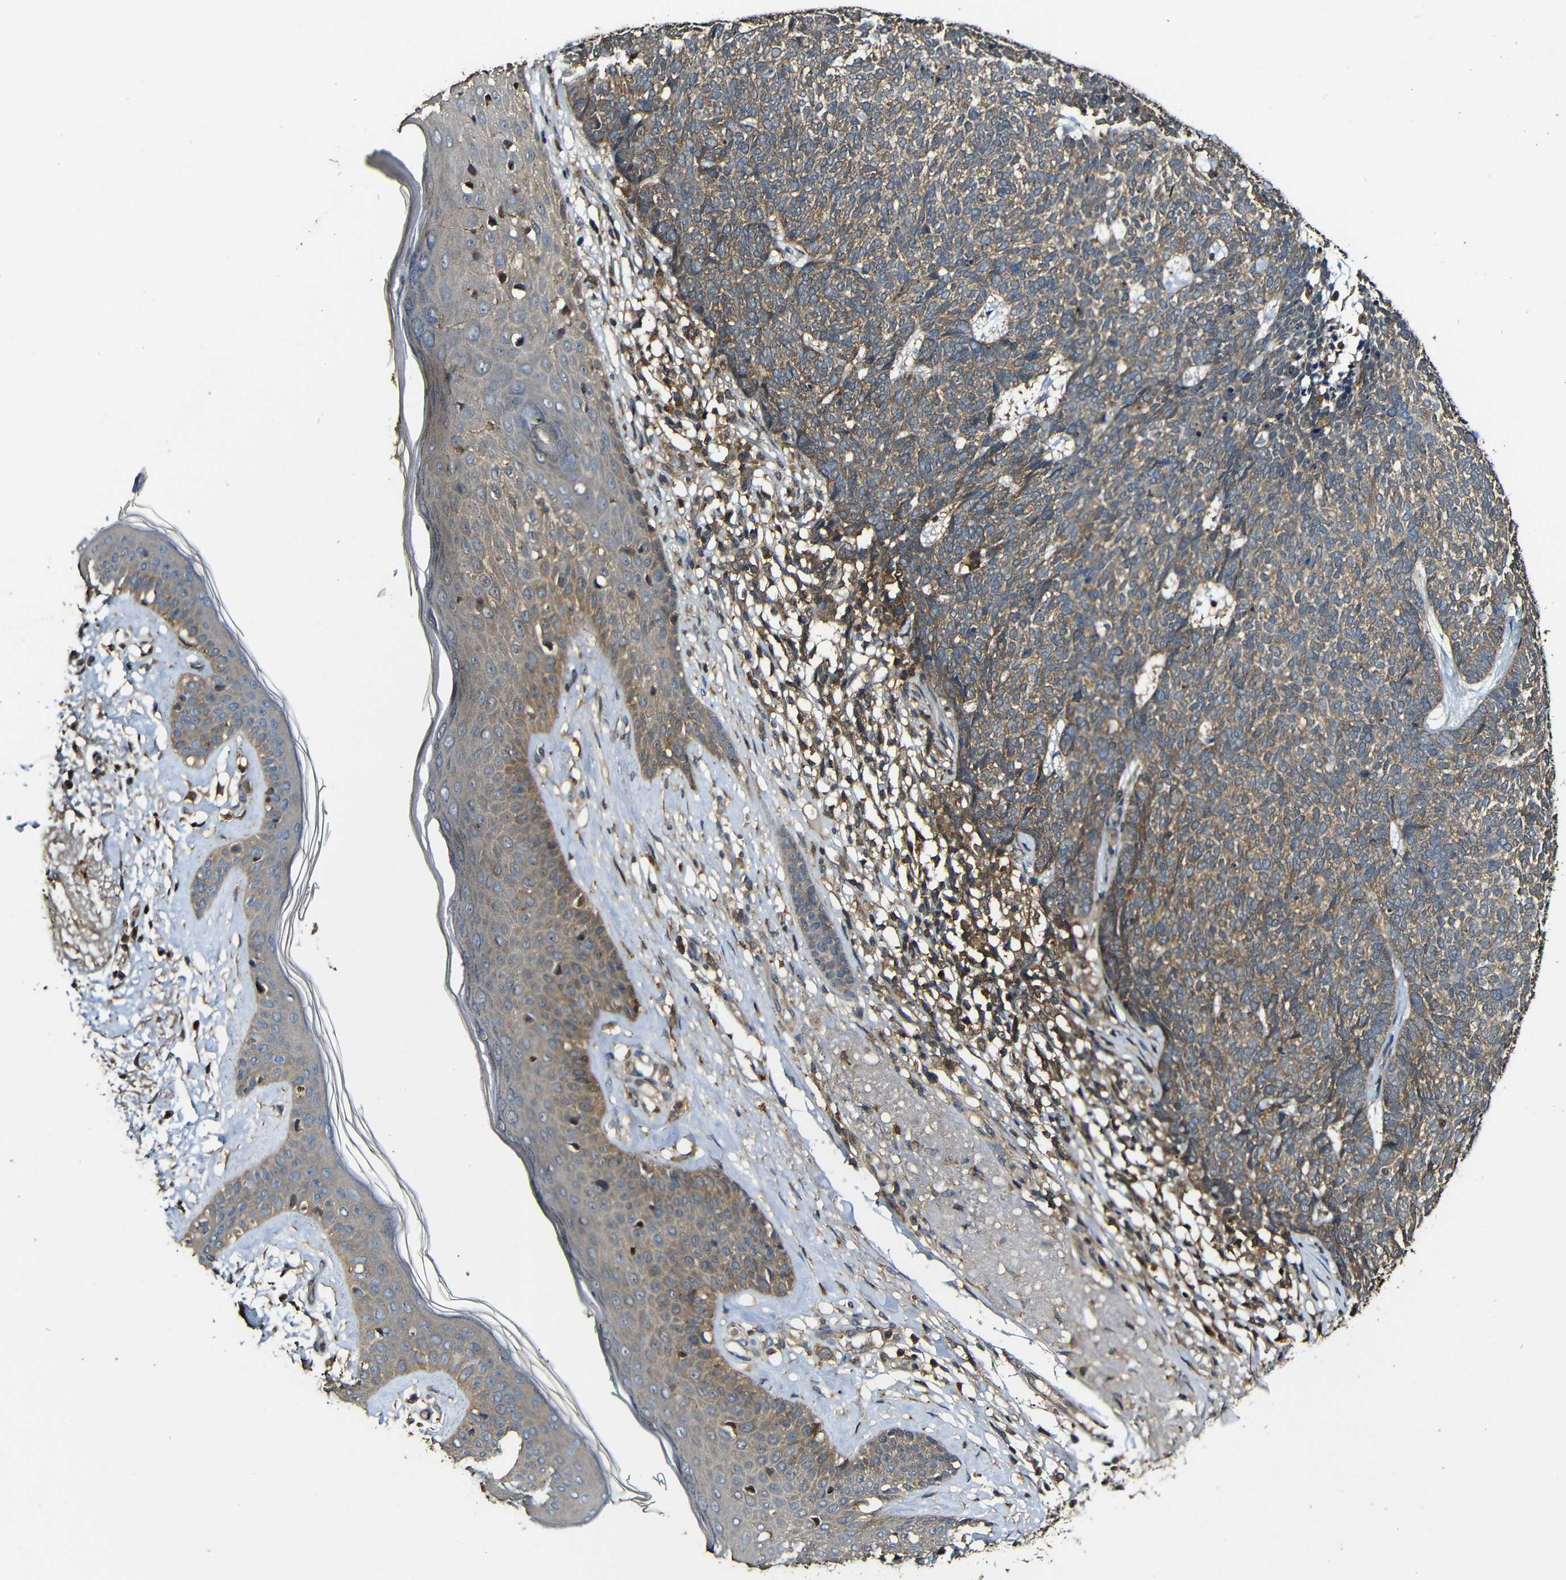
{"staining": {"intensity": "moderate", "quantity": ">75%", "location": "cytoplasmic/membranous"}, "tissue": "skin cancer", "cell_type": "Tumor cells", "image_type": "cancer", "snomed": [{"axis": "morphology", "description": "Basal cell carcinoma"}, {"axis": "topography", "description": "Skin"}], "caption": "A brown stain shows moderate cytoplasmic/membranous positivity of a protein in skin basal cell carcinoma tumor cells. Ihc stains the protein in brown and the nuclei are stained blue.", "gene": "CASP8", "patient": {"sex": "female", "age": 84}}